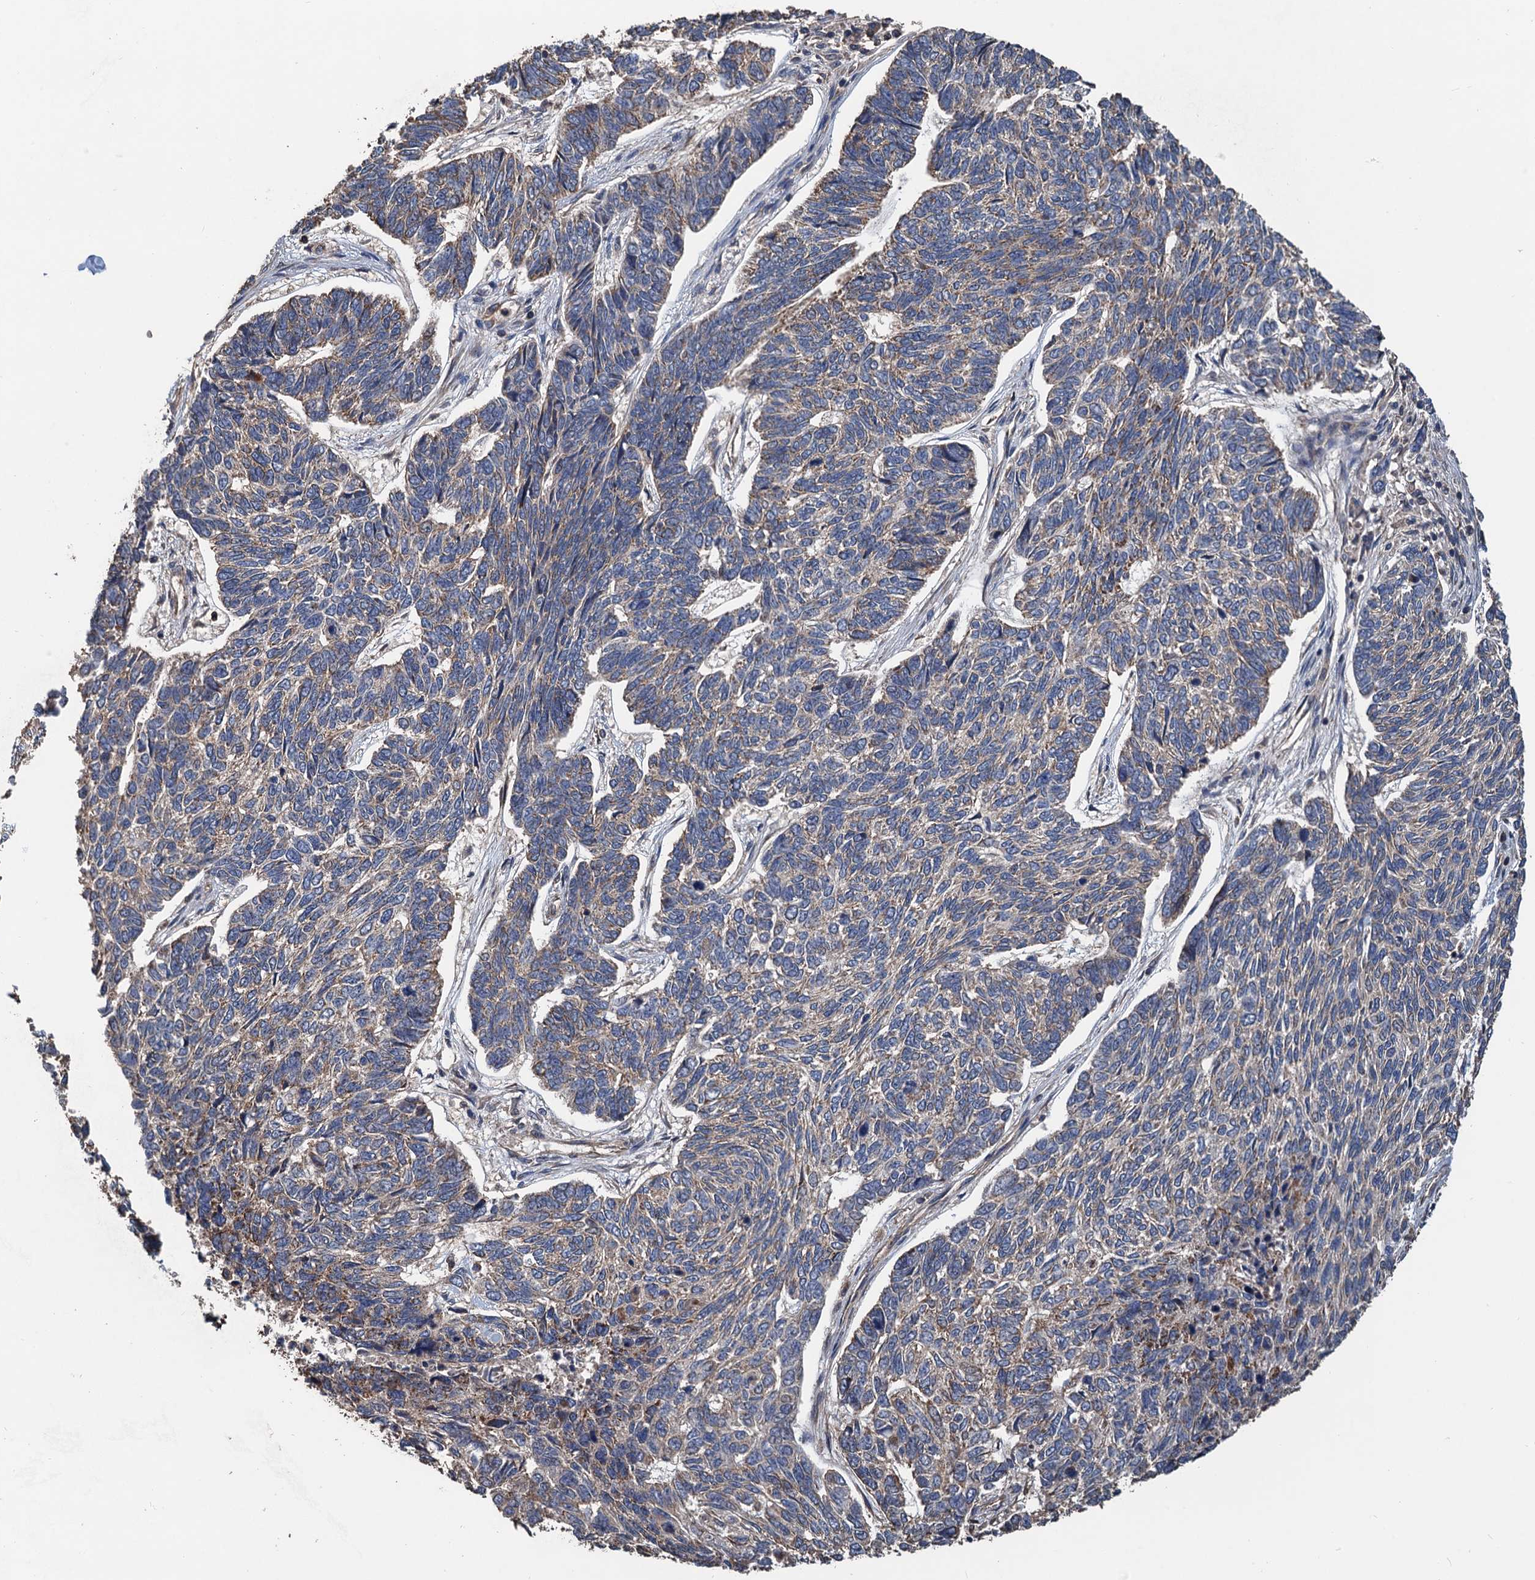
{"staining": {"intensity": "weak", "quantity": "25%-75%", "location": "cytoplasmic/membranous"}, "tissue": "skin cancer", "cell_type": "Tumor cells", "image_type": "cancer", "snomed": [{"axis": "morphology", "description": "Basal cell carcinoma"}, {"axis": "topography", "description": "Skin"}], "caption": "IHC histopathology image of neoplastic tissue: skin basal cell carcinoma stained using IHC shows low levels of weak protein expression localized specifically in the cytoplasmic/membranous of tumor cells, appearing as a cytoplasmic/membranous brown color.", "gene": "PPP4R1", "patient": {"sex": "female", "age": 65}}